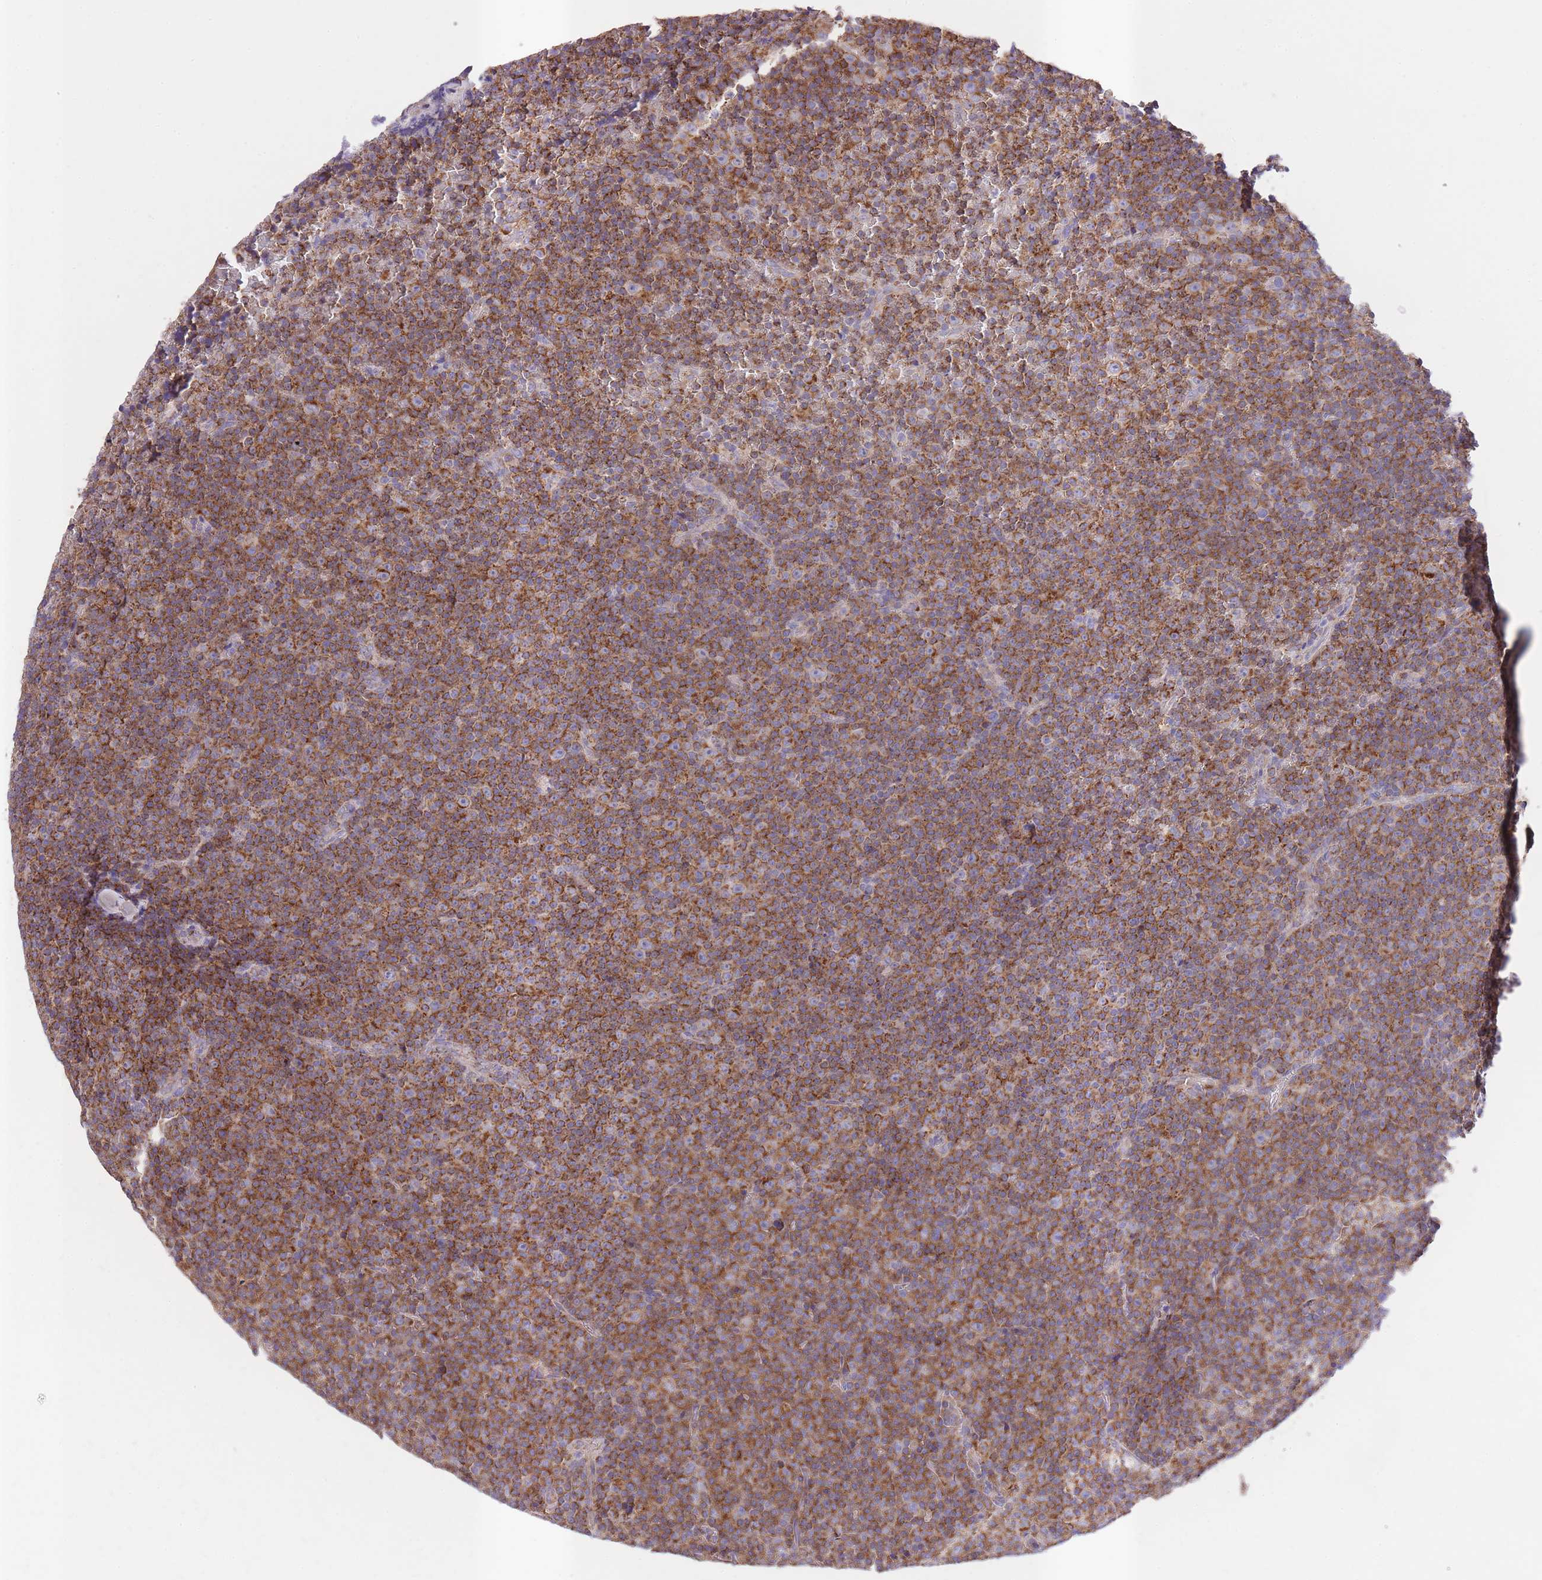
{"staining": {"intensity": "strong", "quantity": ">75%", "location": "cytoplasmic/membranous"}, "tissue": "lymphoma", "cell_type": "Tumor cells", "image_type": "cancer", "snomed": [{"axis": "morphology", "description": "Malignant lymphoma, non-Hodgkin's type, Low grade"}, {"axis": "topography", "description": "Lymph node"}], "caption": "Immunohistochemical staining of human malignant lymphoma, non-Hodgkin's type (low-grade) reveals high levels of strong cytoplasmic/membranous positivity in about >75% of tumor cells.", "gene": "ST3GAL3", "patient": {"sex": "female", "age": 67}}